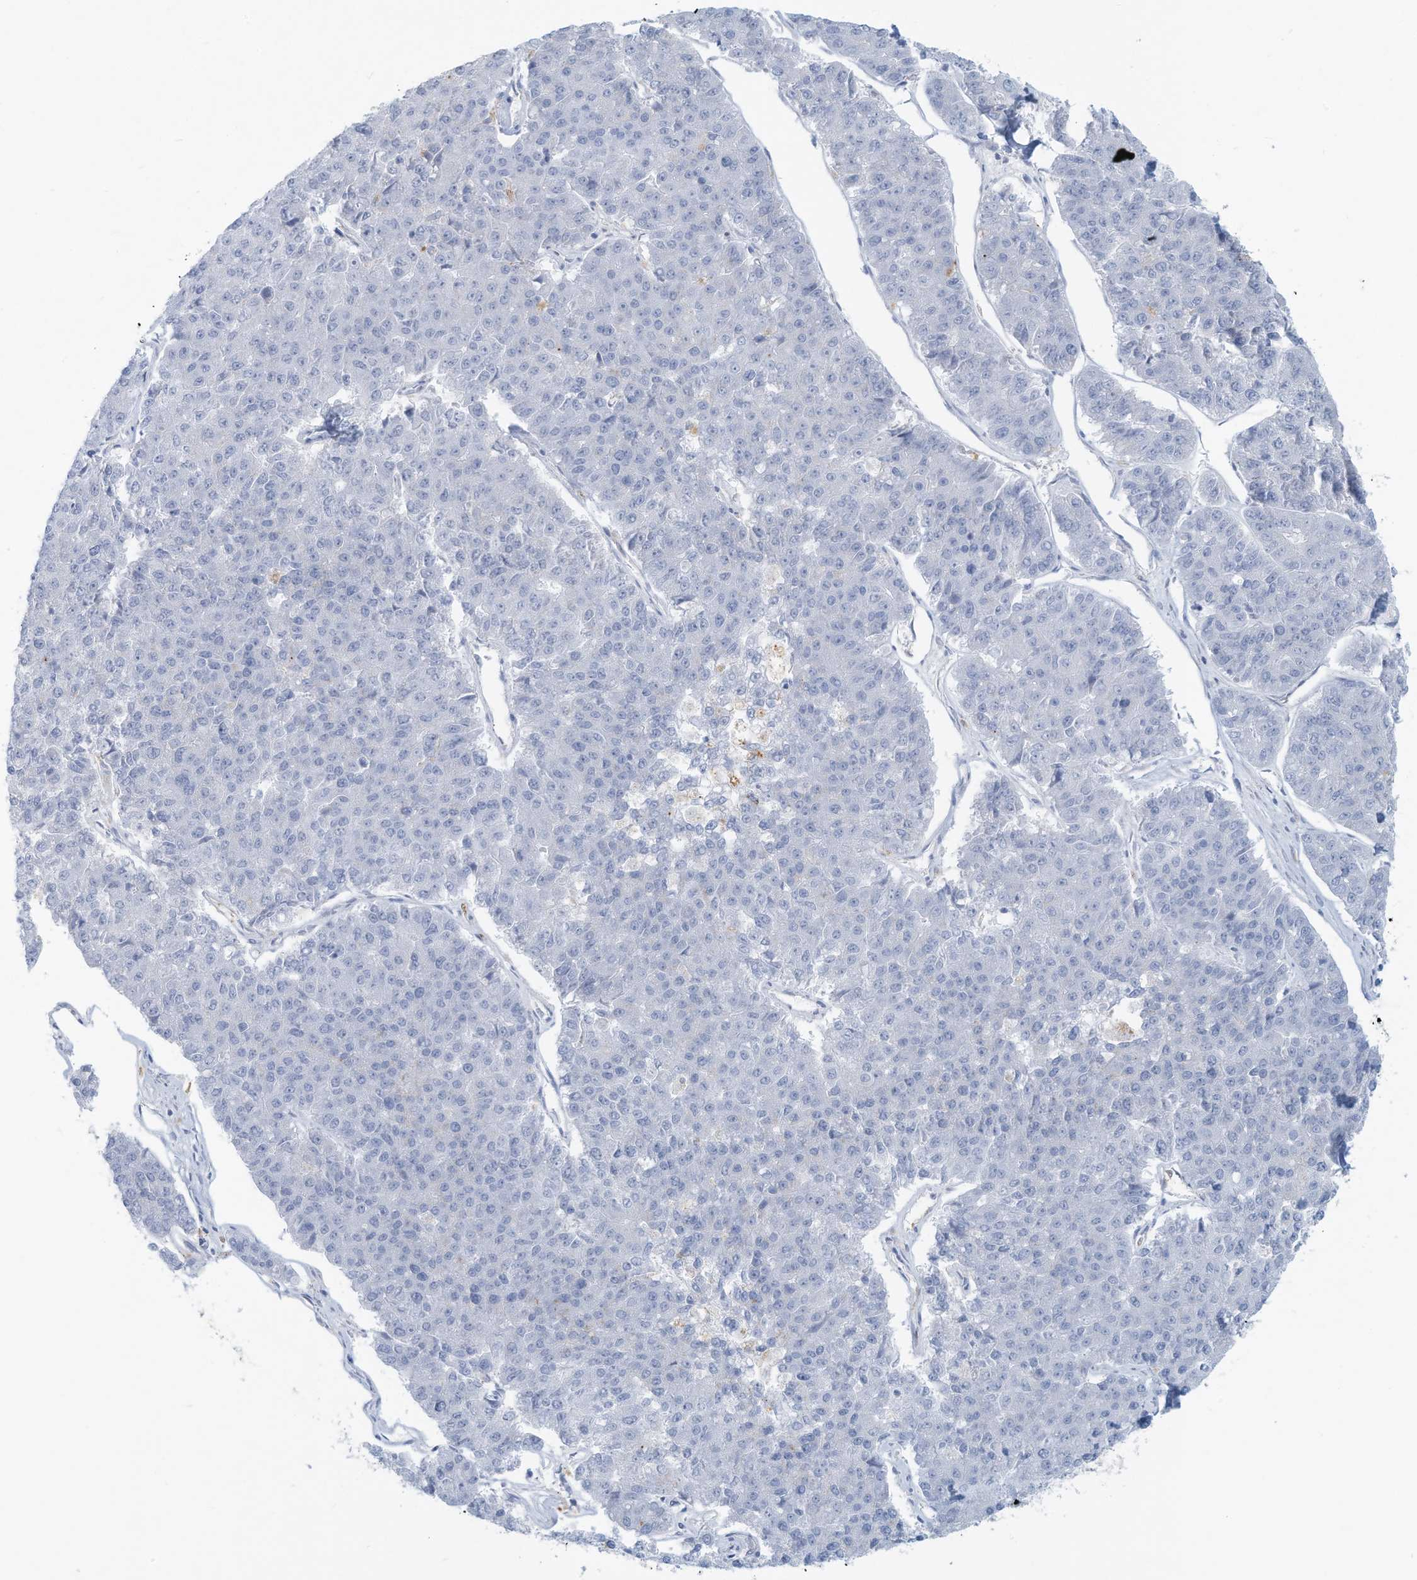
{"staining": {"intensity": "negative", "quantity": "none", "location": "none"}, "tissue": "pancreatic cancer", "cell_type": "Tumor cells", "image_type": "cancer", "snomed": [{"axis": "morphology", "description": "Adenocarcinoma, NOS"}, {"axis": "topography", "description": "Pancreas"}], "caption": "Immunohistochemistry (IHC) of human pancreatic cancer (adenocarcinoma) displays no expression in tumor cells.", "gene": "ERI2", "patient": {"sex": "male", "age": 50}}